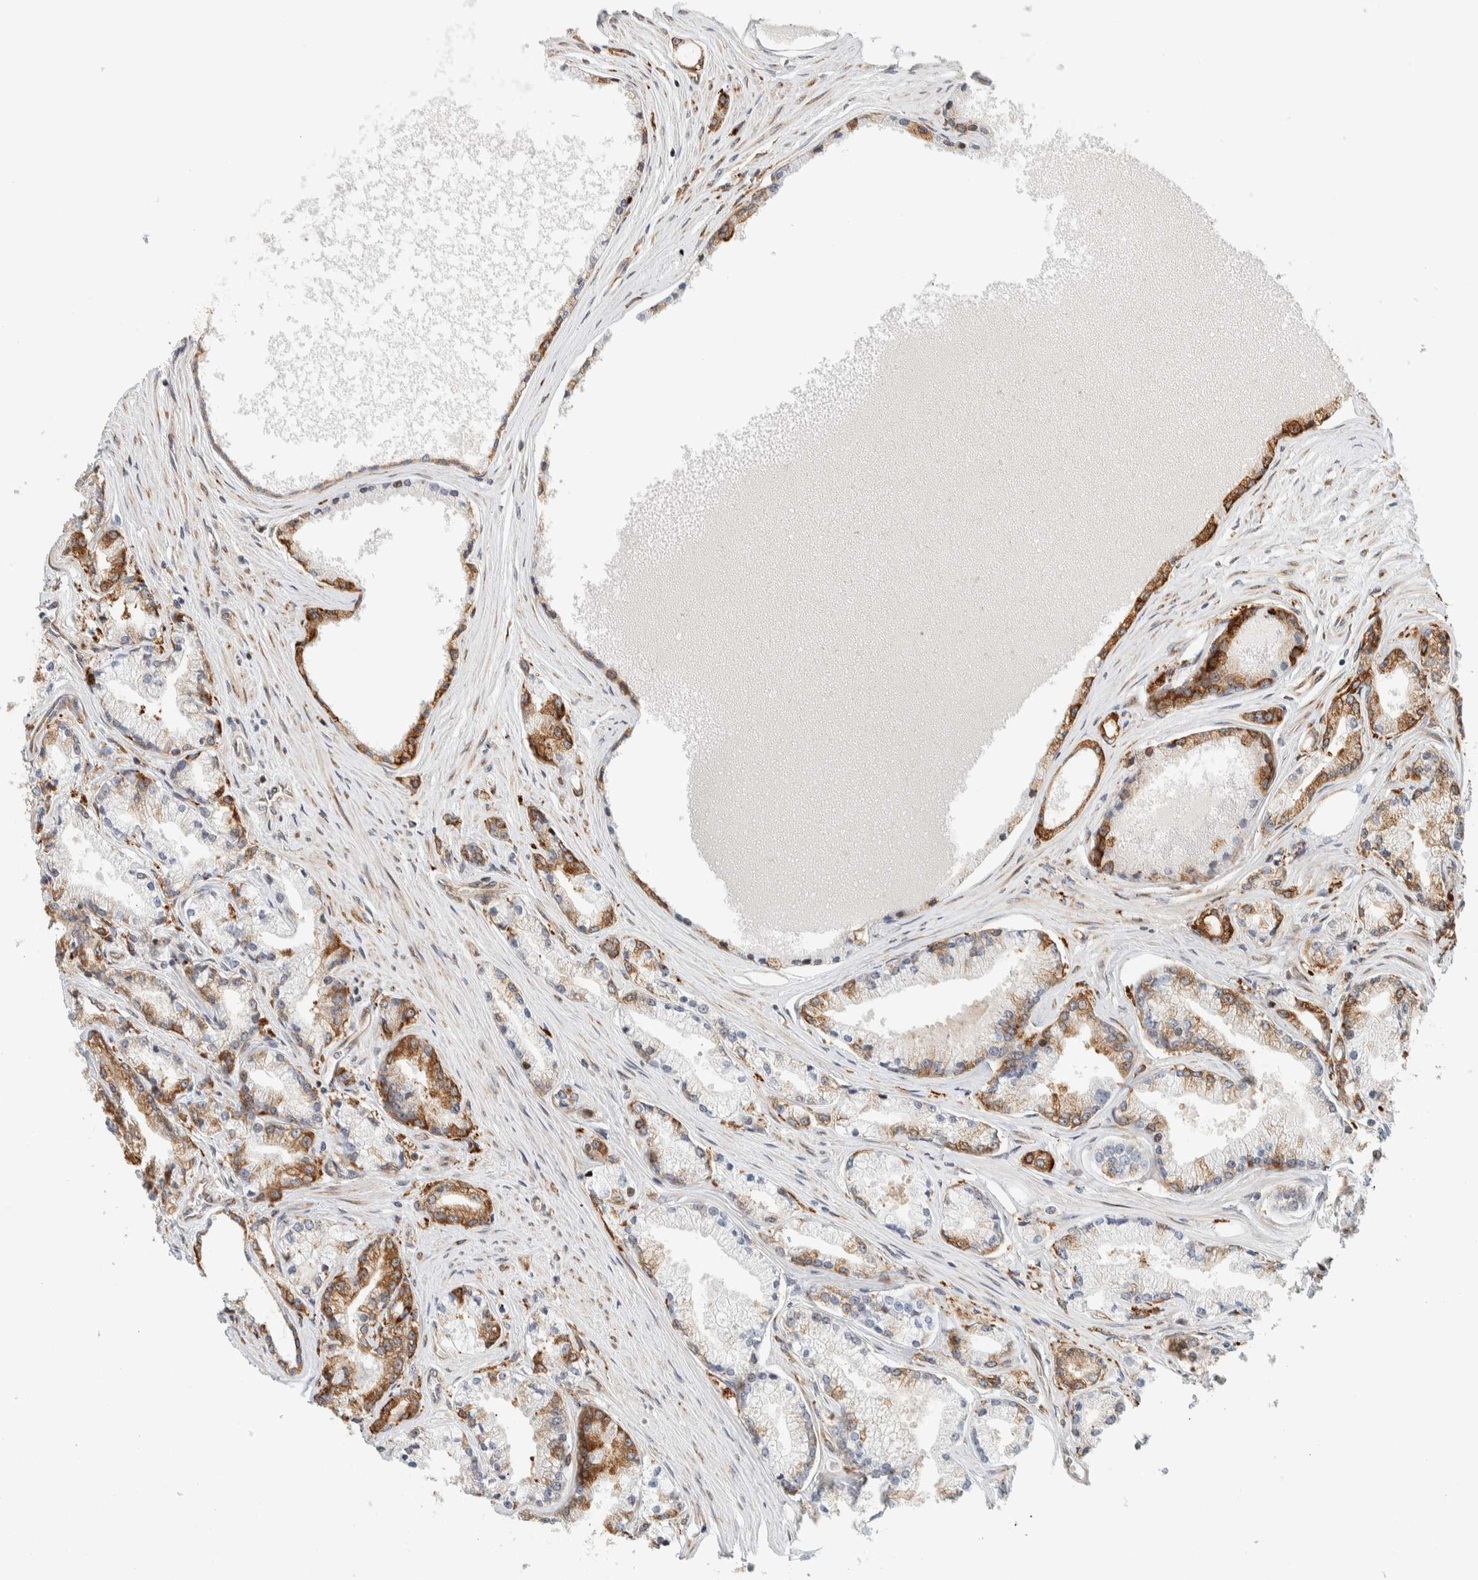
{"staining": {"intensity": "moderate", "quantity": ">75%", "location": "cytoplasmic/membranous"}, "tissue": "prostate cancer", "cell_type": "Tumor cells", "image_type": "cancer", "snomed": [{"axis": "morphology", "description": "Adenocarcinoma, High grade"}, {"axis": "topography", "description": "Prostate"}], "caption": "IHC (DAB) staining of human prostate high-grade adenocarcinoma shows moderate cytoplasmic/membranous protein expression in about >75% of tumor cells.", "gene": "LLGL2", "patient": {"sex": "male", "age": 71}}